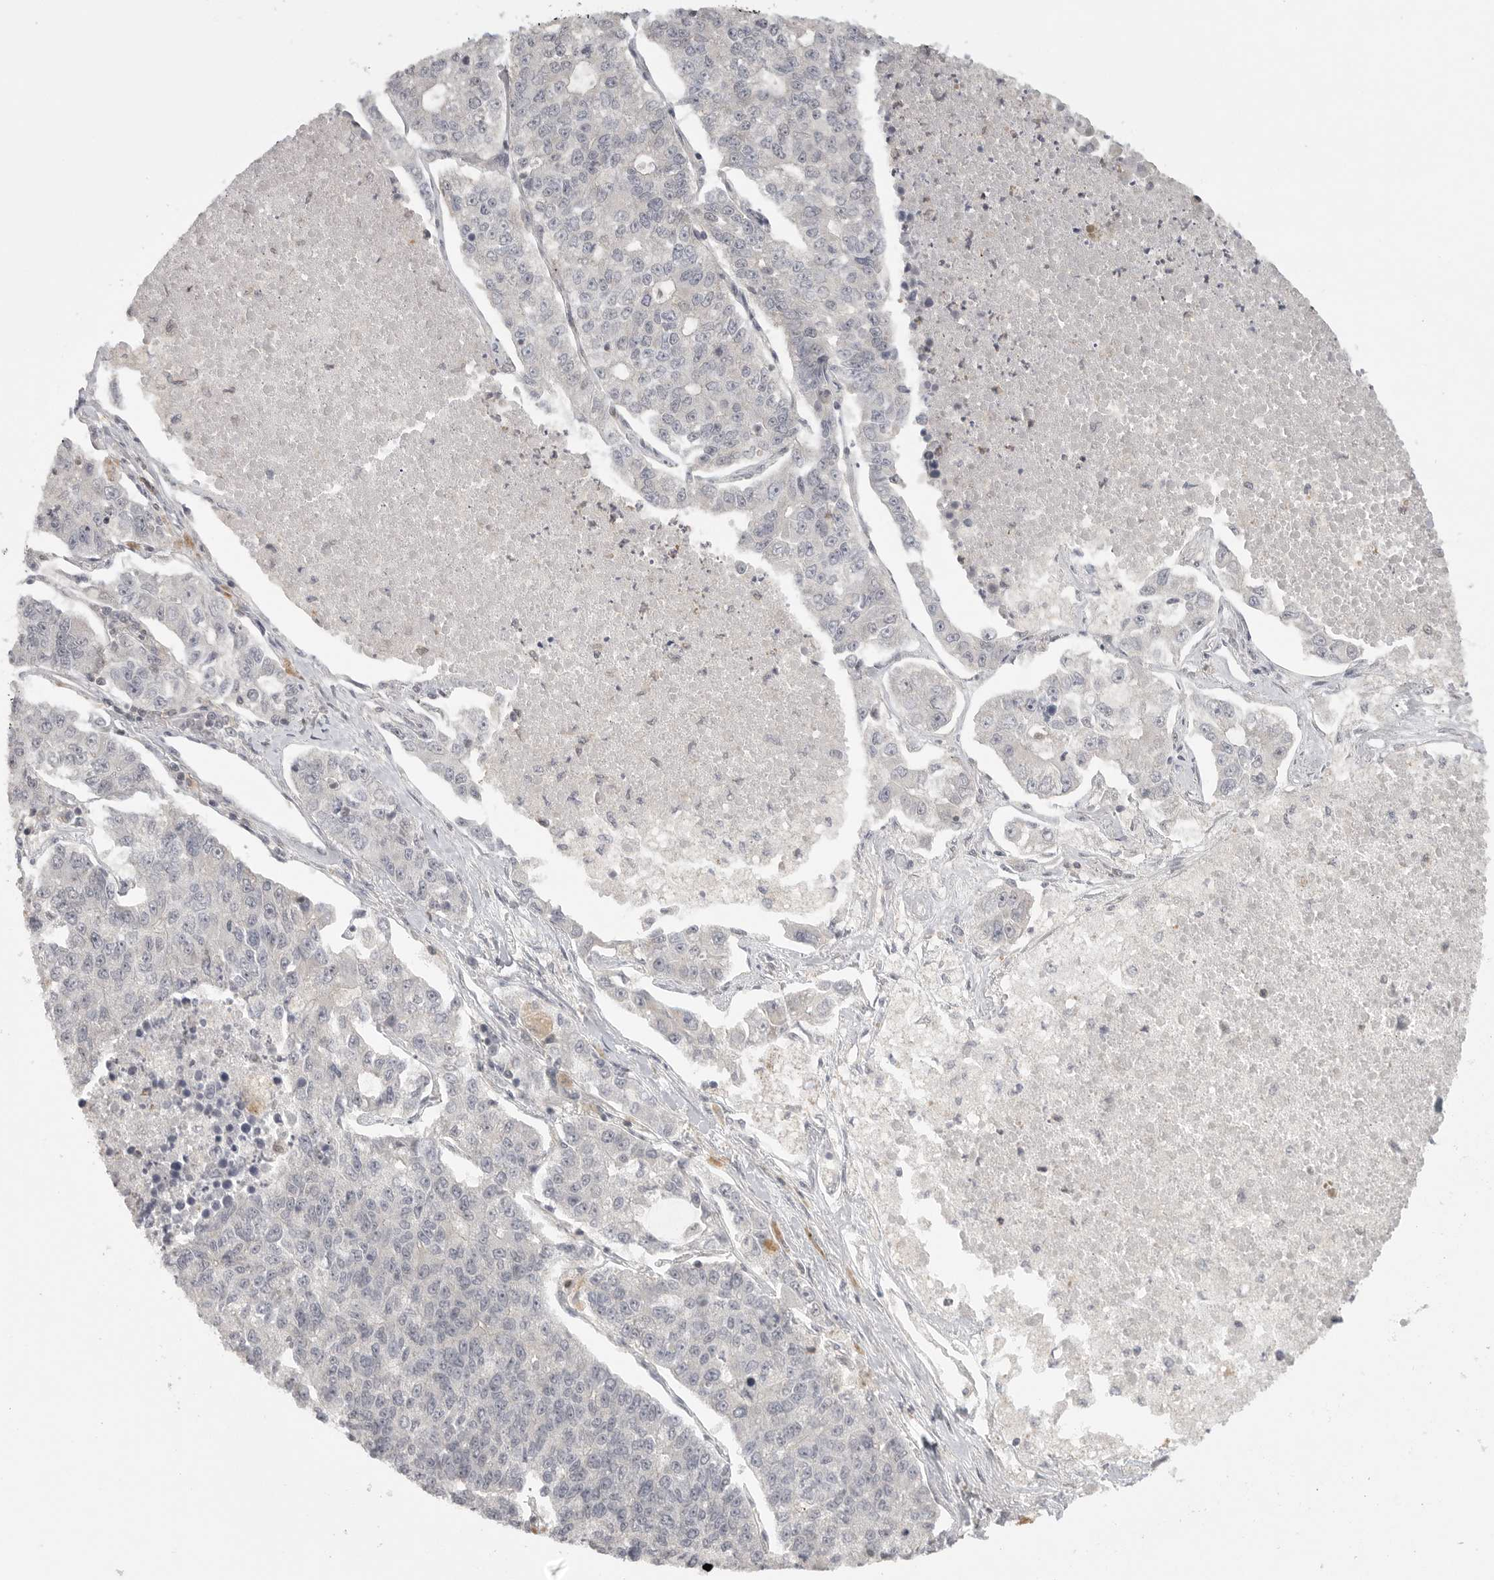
{"staining": {"intensity": "negative", "quantity": "none", "location": "none"}, "tissue": "lung cancer", "cell_type": "Tumor cells", "image_type": "cancer", "snomed": [{"axis": "morphology", "description": "Adenocarcinoma, NOS"}, {"axis": "topography", "description": "Lung"}], "caption": "The histopathology image shows no significant expression in tumor cells of lung adenocarcinoma.", "gene": "DBNL", "patient": {"sex": "male", "age": 49}}